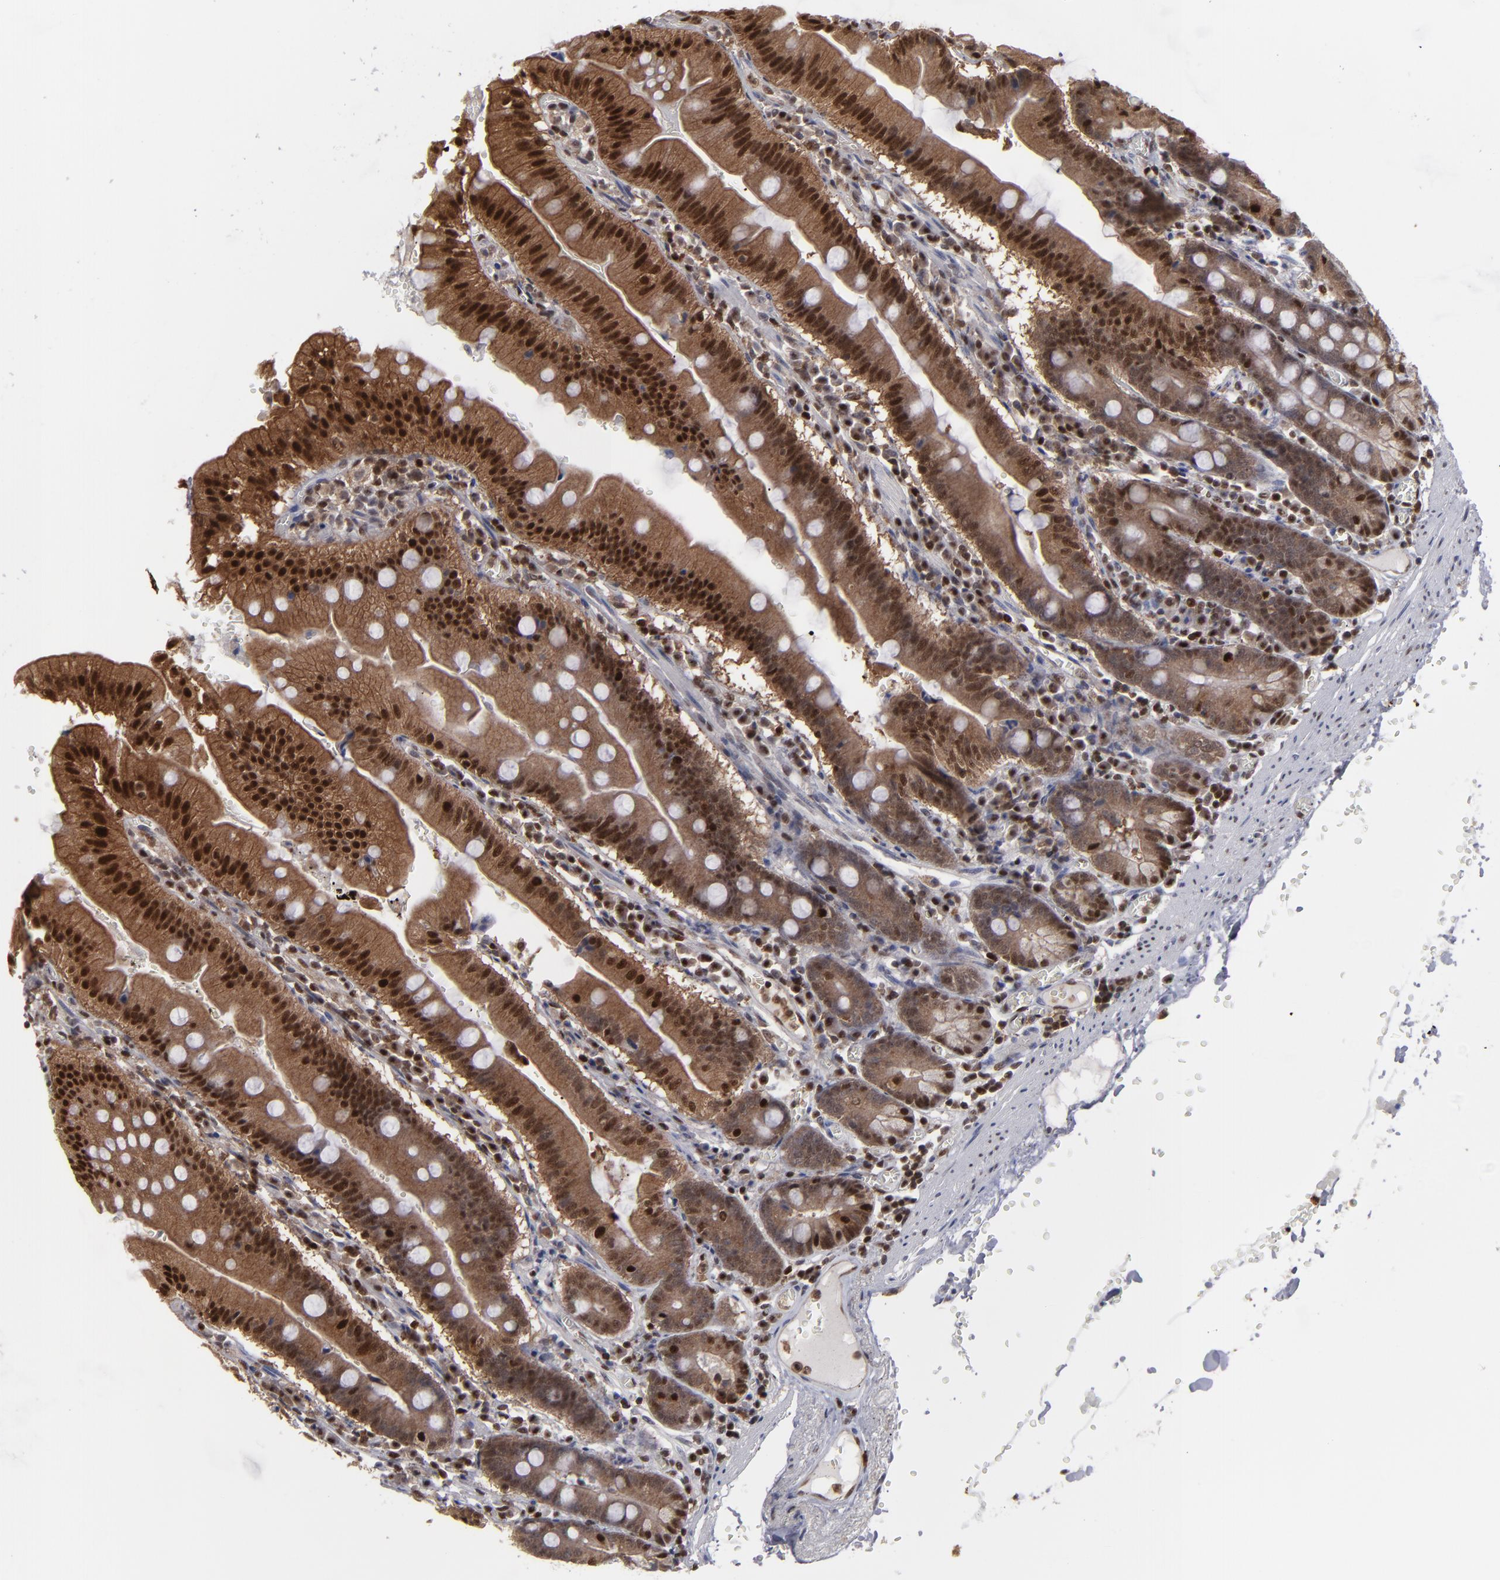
{"staining": {"intensity": "moderate", "quantity": ">75%", "location": "cytoplasmic/membranous,nuclear"}, "tissue": "small intestine", "cell_type": "Glandular cells", "image_type": "normal", "snomed": [{"axis": "morphology", "description": "Normal tissue, NOS"}, {"axis": "topography", "description": "Small intestine"}], "caption": "About >75% of glandular cells in benign small intestine reveal moderate cytoplasmic/membranous,nuclear protein staining as visualized by brown immunohistochemical staining.", "gene": "GSR", "patient": {"sex": "male", "age": 71}}